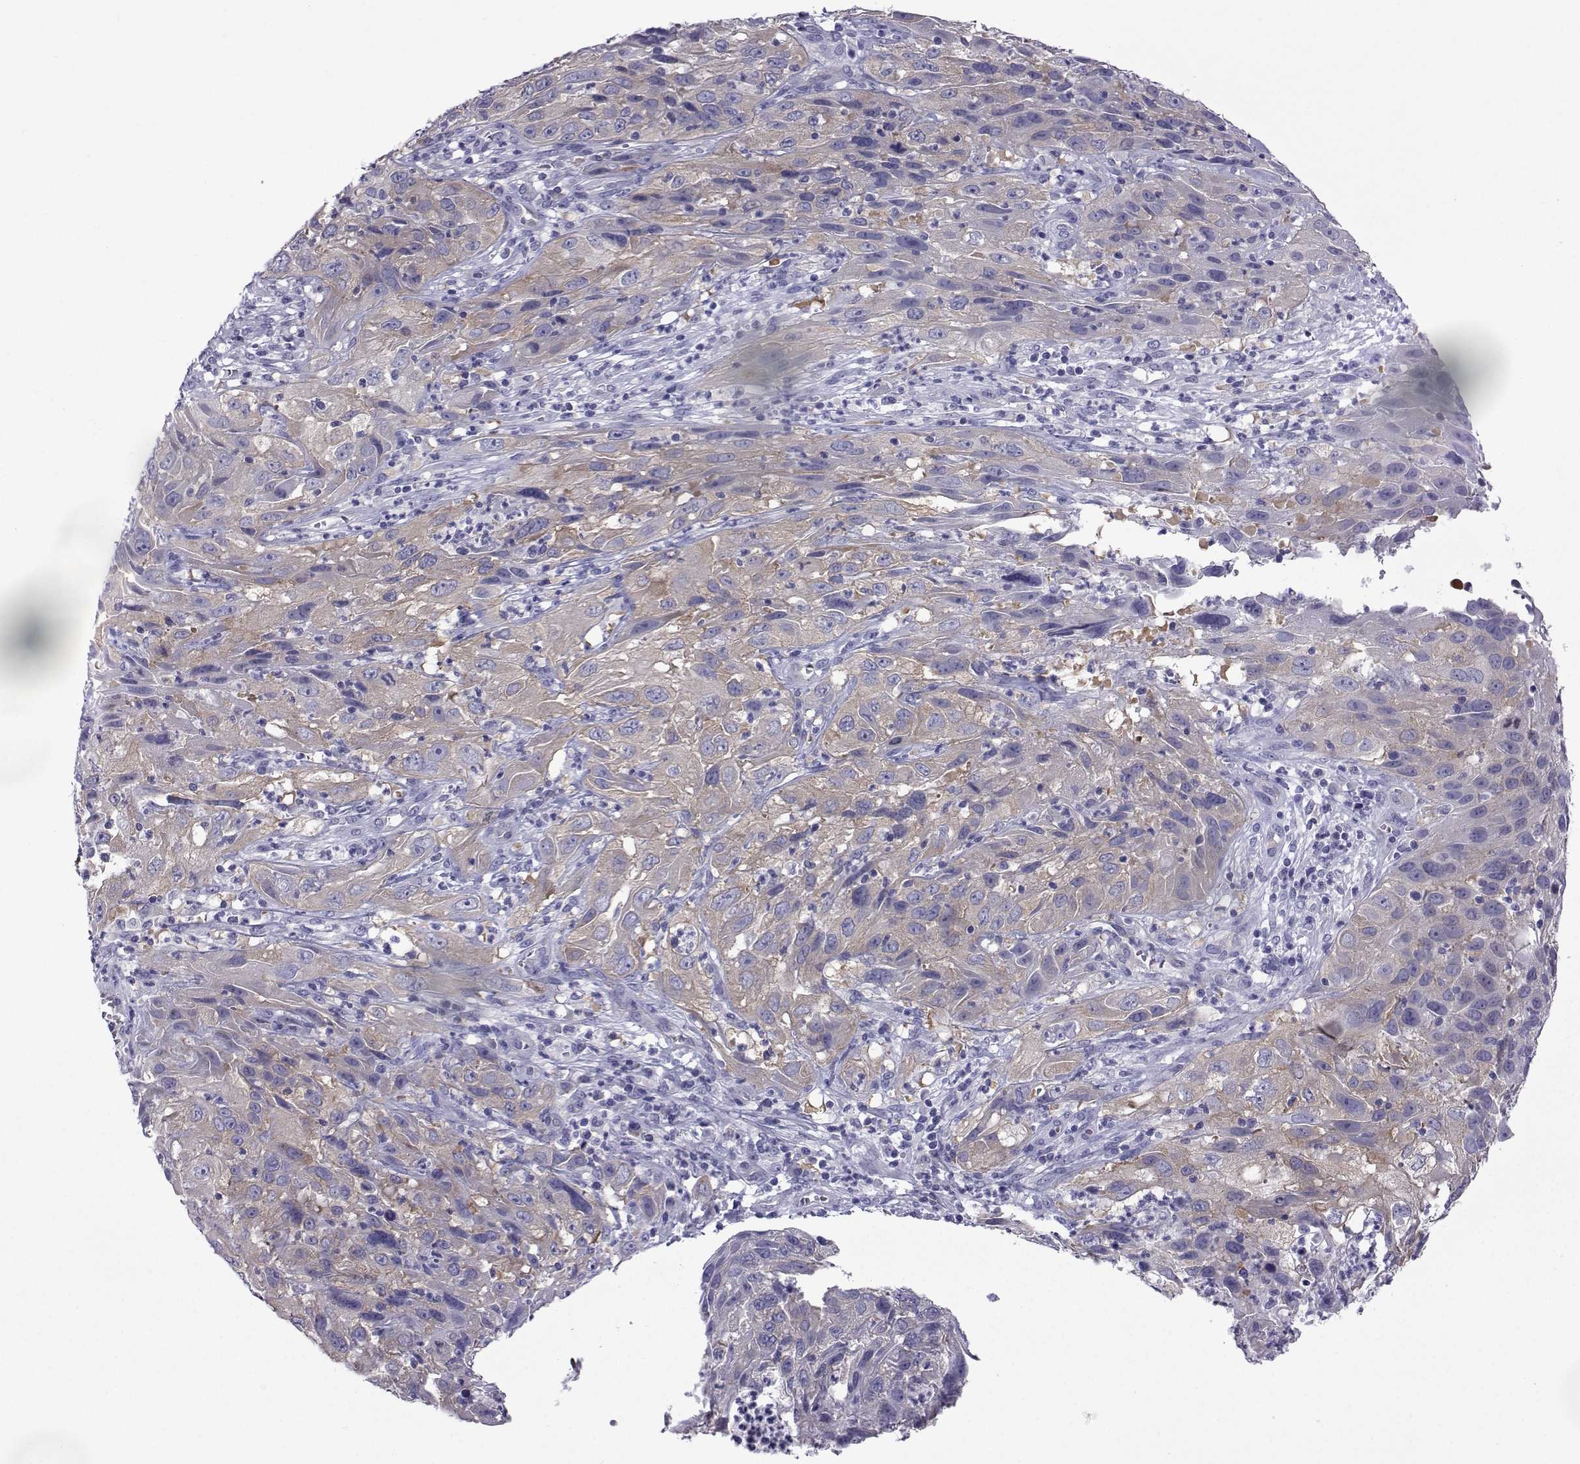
{"staining": {"intensity": "weak", "quantity": ">75%", "location": "cytoplasmic/membranous"}, "tissue": "cervical cancer", "cell_type": "Tumor cells", "image_type": "cancer", "snomed": [{"axis": "morphology", "description": "Squamous cell carcinoma, NOS"}, {"axis": "topography", "description": "Cervix"}], "caption": "Tumor cells display low levels of weak cytoplasmic/membranous positivity in about >75% of cells in human cervical cancer. The staining was performed using DAB, with brown indicating positive protein expression. Nuclei are stained blue with hematoxylin.", "gene": "COL22A1", "patient": {"sex": "female", "age": 32}}